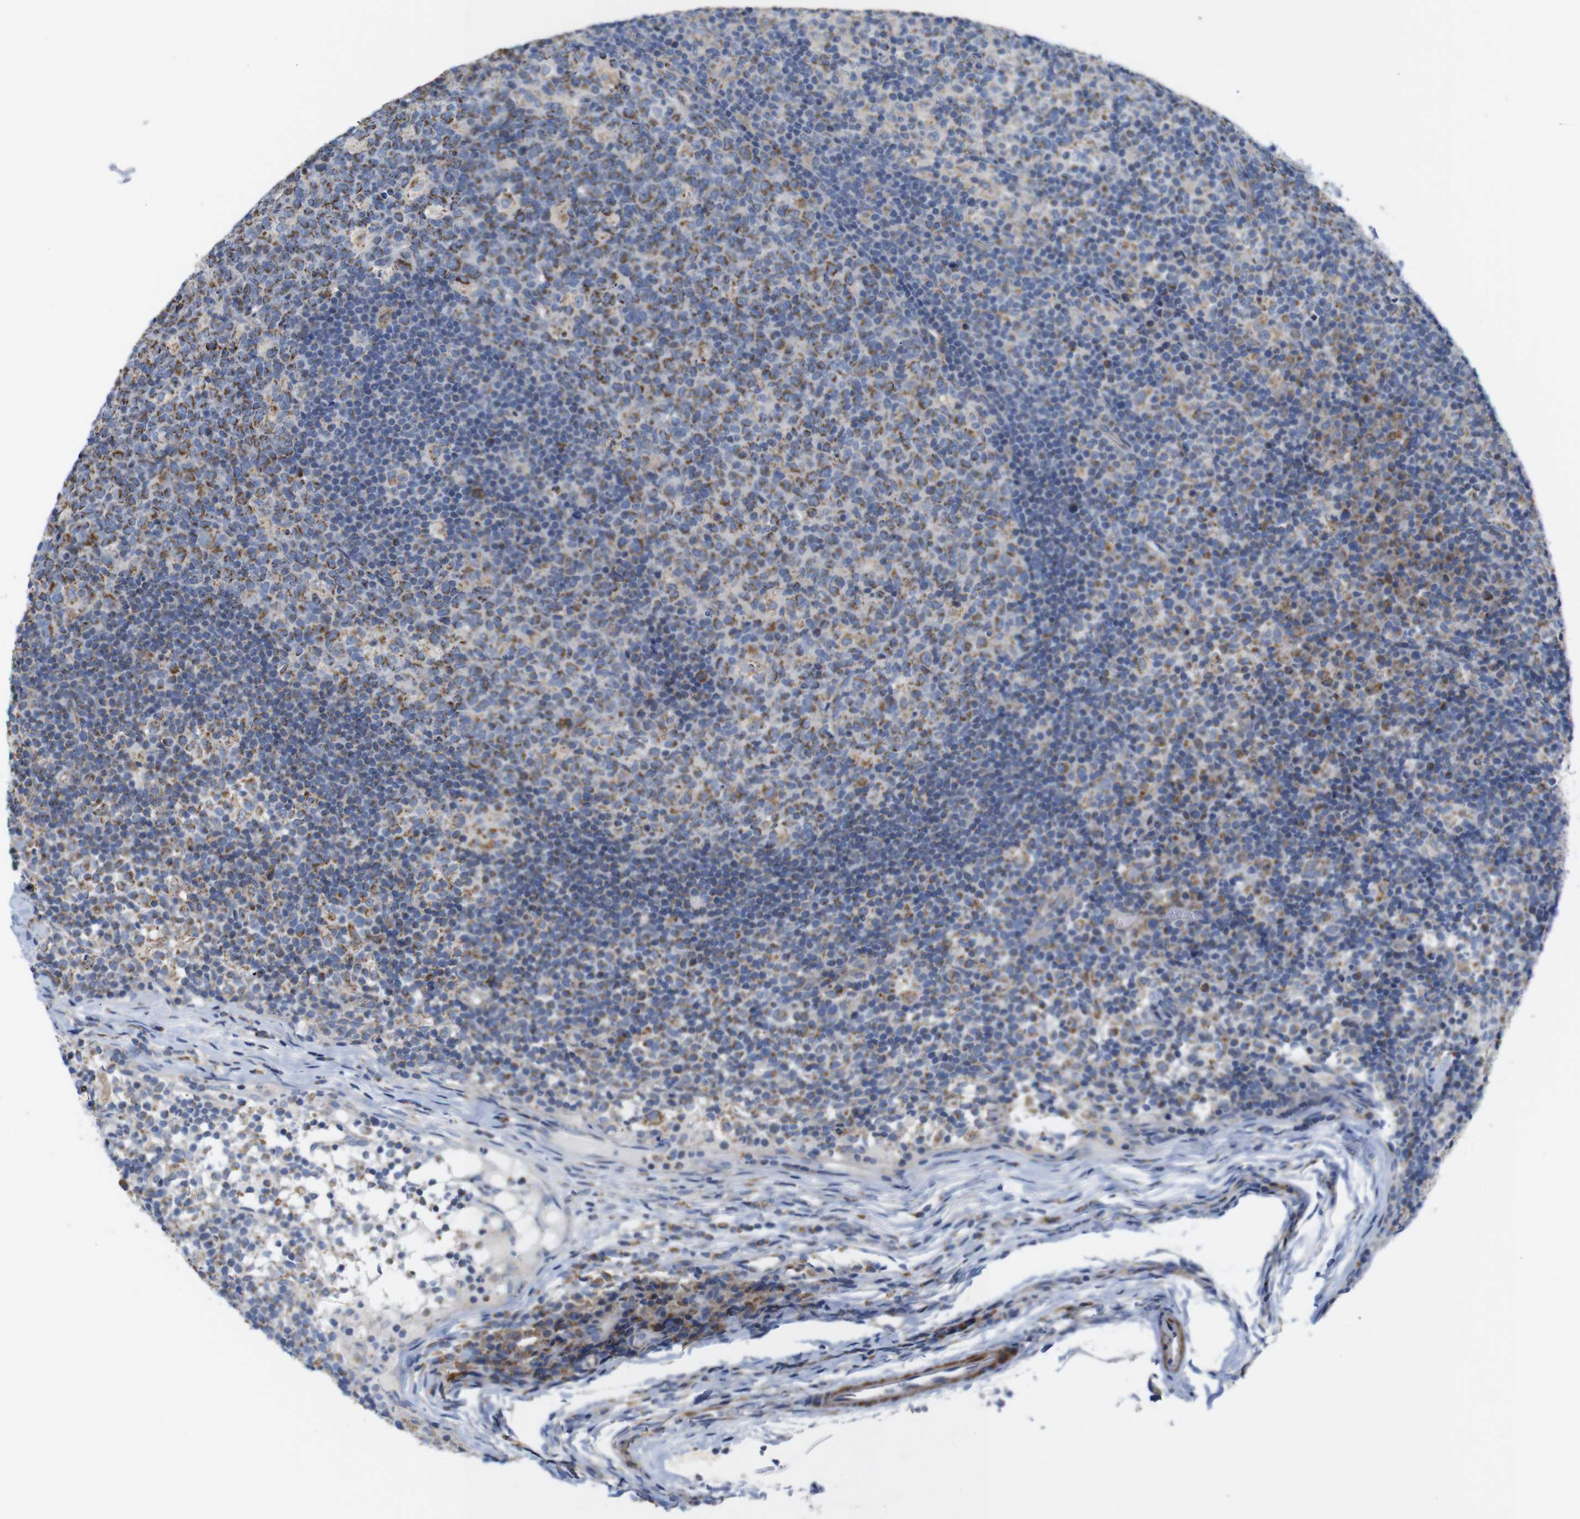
{"staining": {"intensity": "moderate", "quantity": "25%-75%", "location": "cytoplasmic/membranous"}, "tissue": "lymph node", "cell_type": "Germinal center cells", "image_type": "normal", "snomed": [{"axis": "morphology", "description": "Normal tissue, NOS"}, {"axis": "morphology", "description": "Inflammation, NOS"}, {"axis": "topography", "description": "Lymph node"}], "caption": "Lymph node was stained to show a protein in brown. There is medium levels of moderate cytoplasmic/membranous positivity in about 25%-75% of germinal center cells. The staining is performed using DAB brown chromogen to label protein expression. The nuclei are counter-stained blue using hematoxylin.", "gene": "FAM171B", "patient": {"sex": "male", "age": 55}}